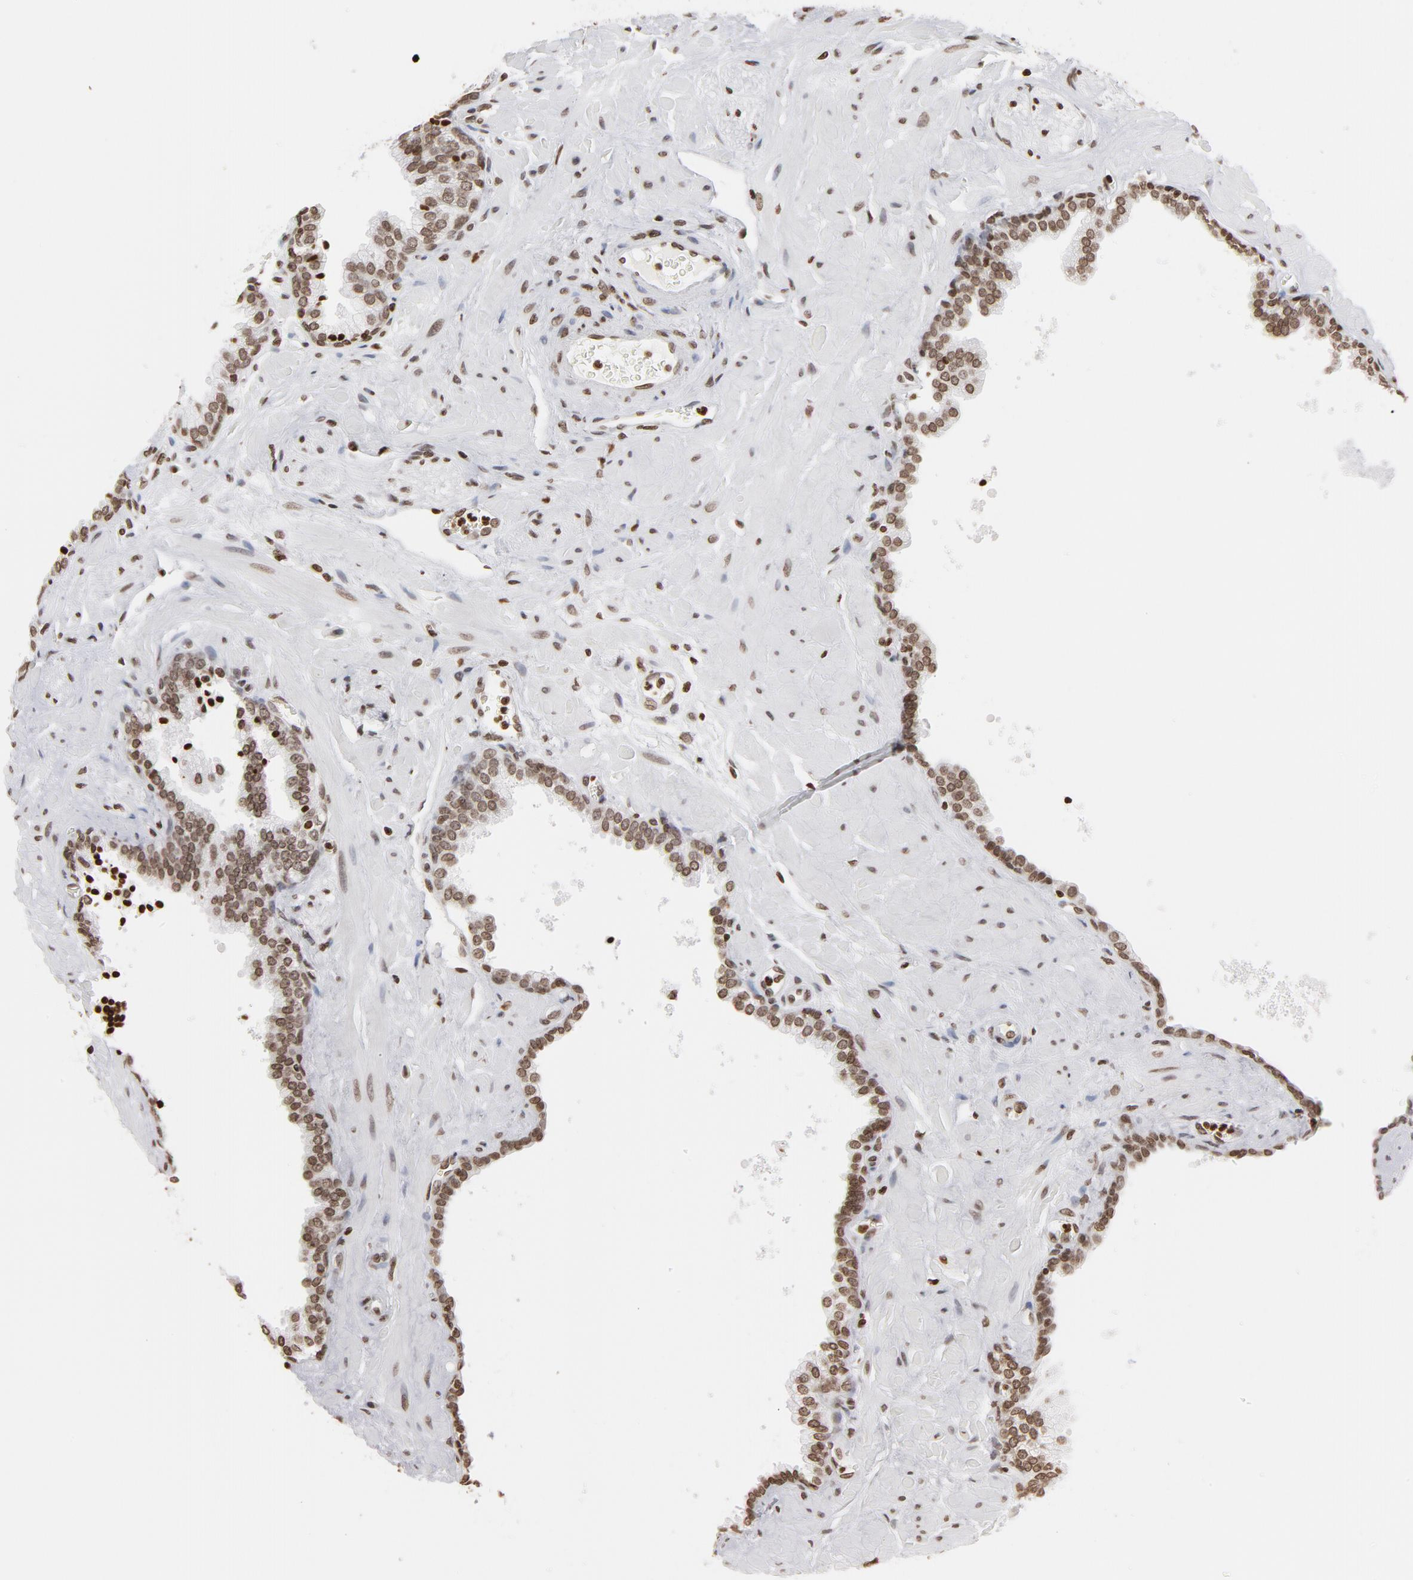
{"staining": {"intensity": "moderate", "quantity": ">75%", "location": "nuclear"}, "tissue": "prostate", "cell_type": "Glandular cells", "image_type": "normal", "snomed": [{"axis": "morphology", "description": "Normal tissue, NOS"}, {"axis": "topography", "description": "Prostate"}], "caption": "The immunohistochemical stain labels moderate nuclear staining in glandular cells of unremarkable prostate. Using DAB (brown) and hematoxylin (blue) stains, captured at high magnification using brightfield microscopy.", "gene": "H2AC12", "patient": {"sex": "male", "age": 60}}